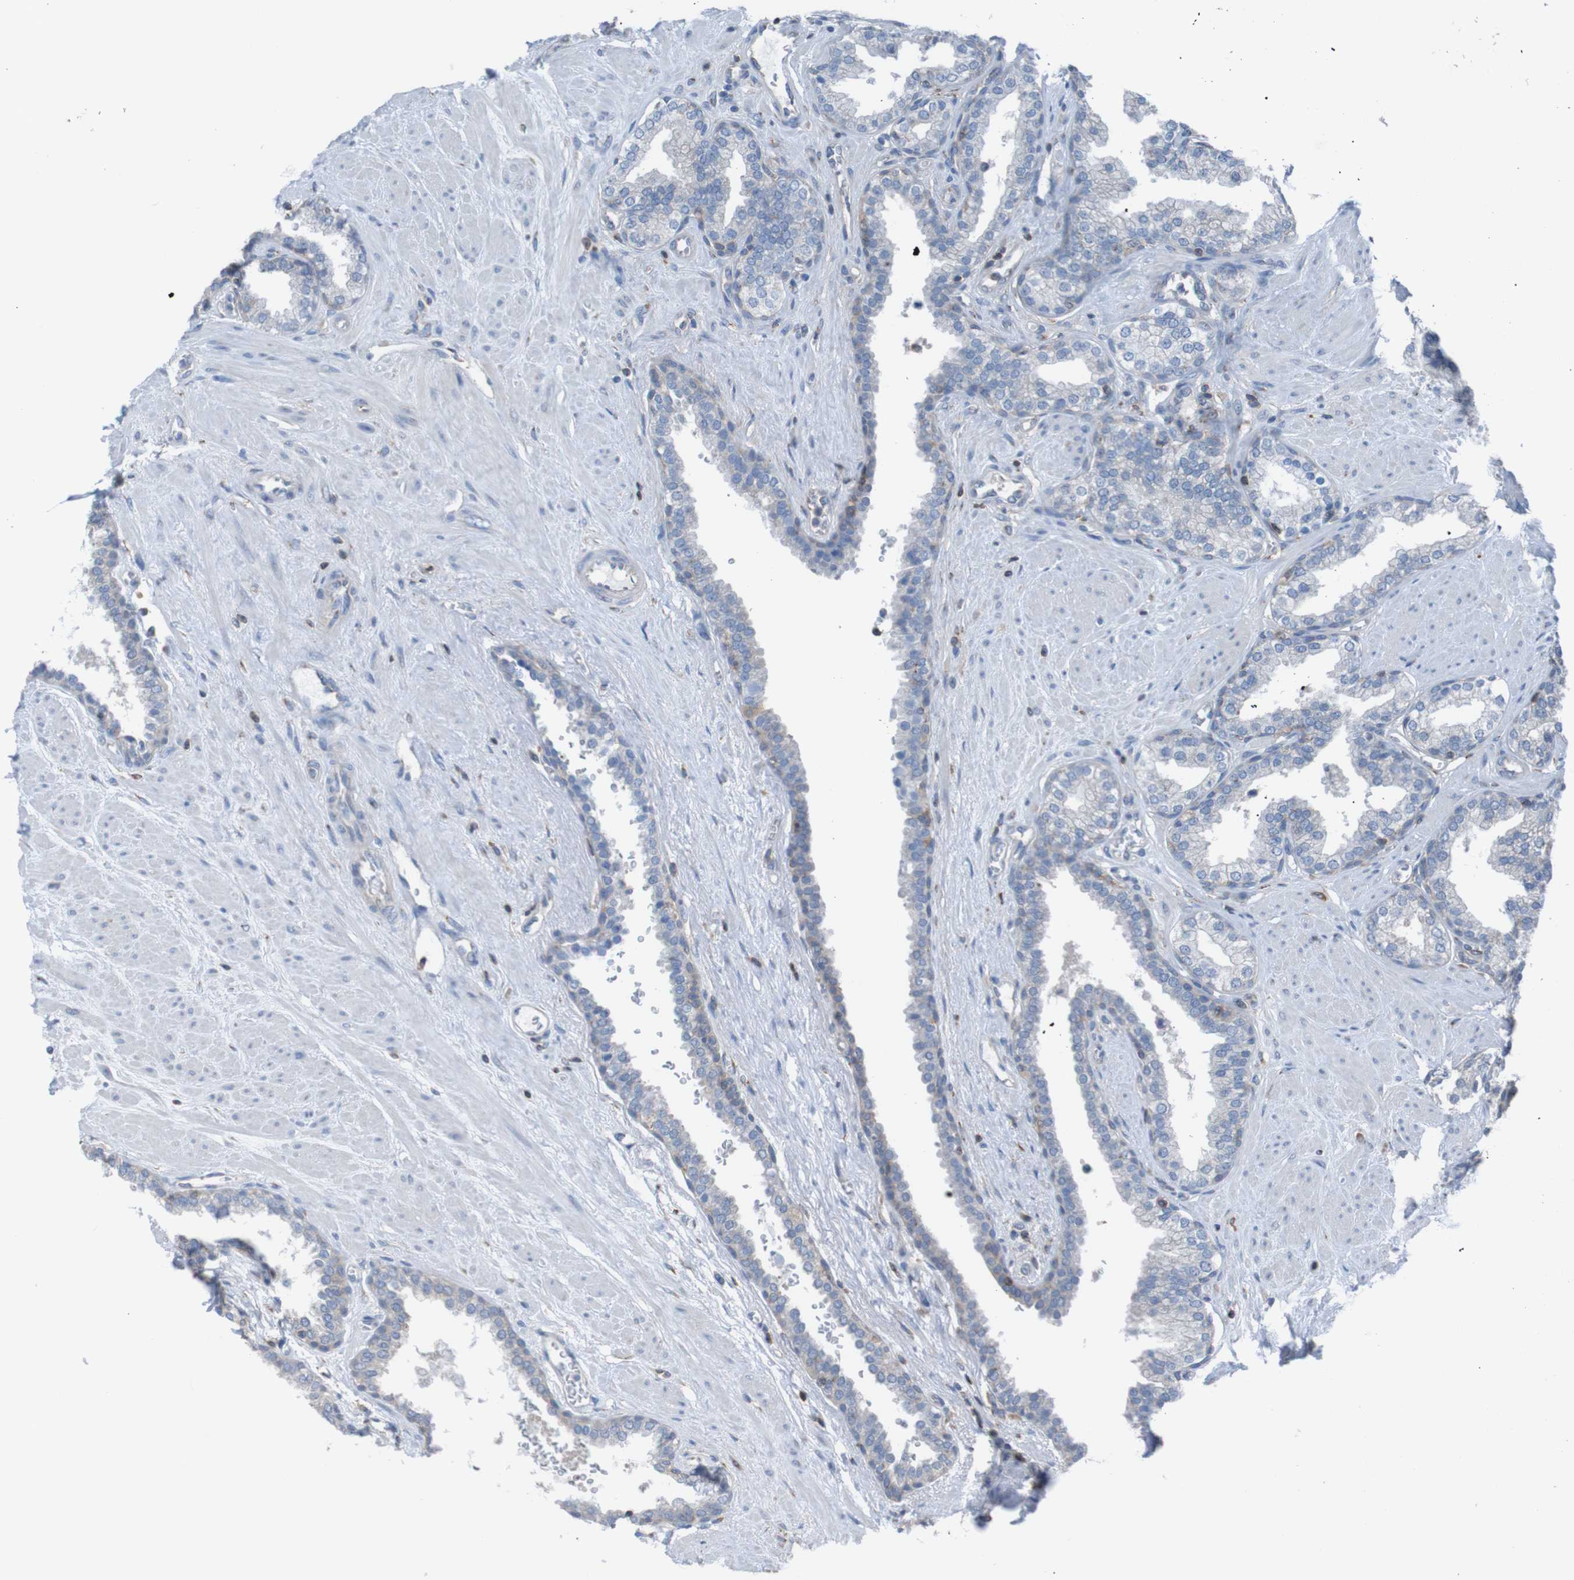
{"staining": {"intensity": "moderate", "quantity": "<25%", "location": "cytoplasmic/membranous"}, "tissue": "prostate", "cell_type": "Glandular cells", "image_type": "normal", "snomed": [{"axis": "morphology", "description": "Normal tissue, NOS"}, {"axis": "topography", "description": "Prostate"}], "caption": "Approximately <25% of glandular cells in benign human prostate reveal moderate cytoplasmic/membranous protein positivity as visualized by brown immunohistochemical staining.", "gene": "MINAR1", "patient": {"sex": "male", "age": 51}}